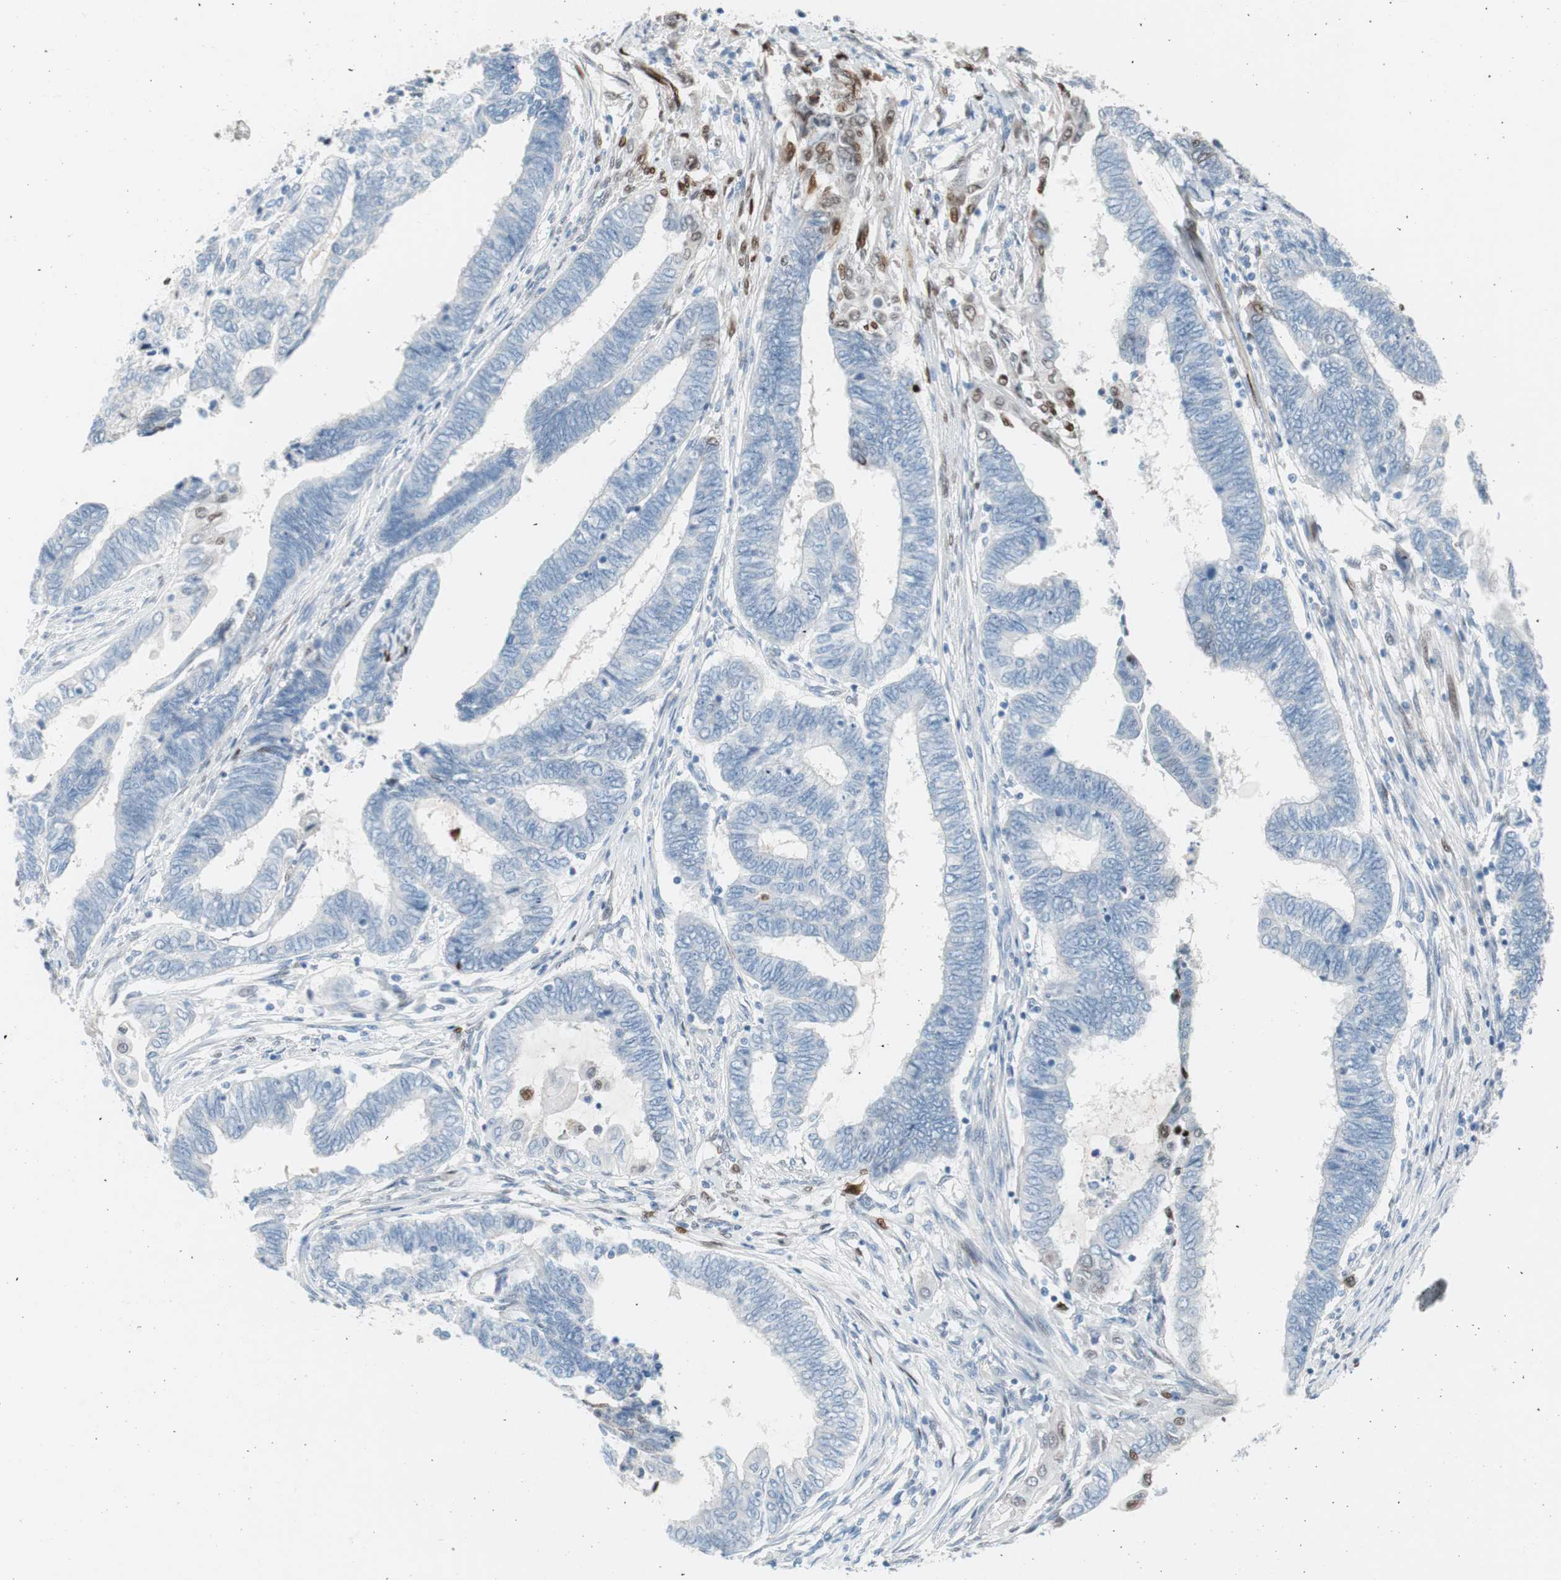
{"staining": {"intensity": "weak", "quantity": "<25%", "location": "nuclear"}, "tissue": "endometrial cancer", "cell_type": "Tumor cells", "image_type": "cancer", "snomed": [{"axis": "morphology", "description": "Adenocarcinoma, NOS"}, {"axis": "topography", "description": "Uterus"}, {"axis": "topography", "description": "Endometrium"}], "caption": "Histopathology image shows no significant protein expression in tumor cells of endometrial cancer.", "gene": "FOSL1", "patient": {"sex": "female", "age": 70}}